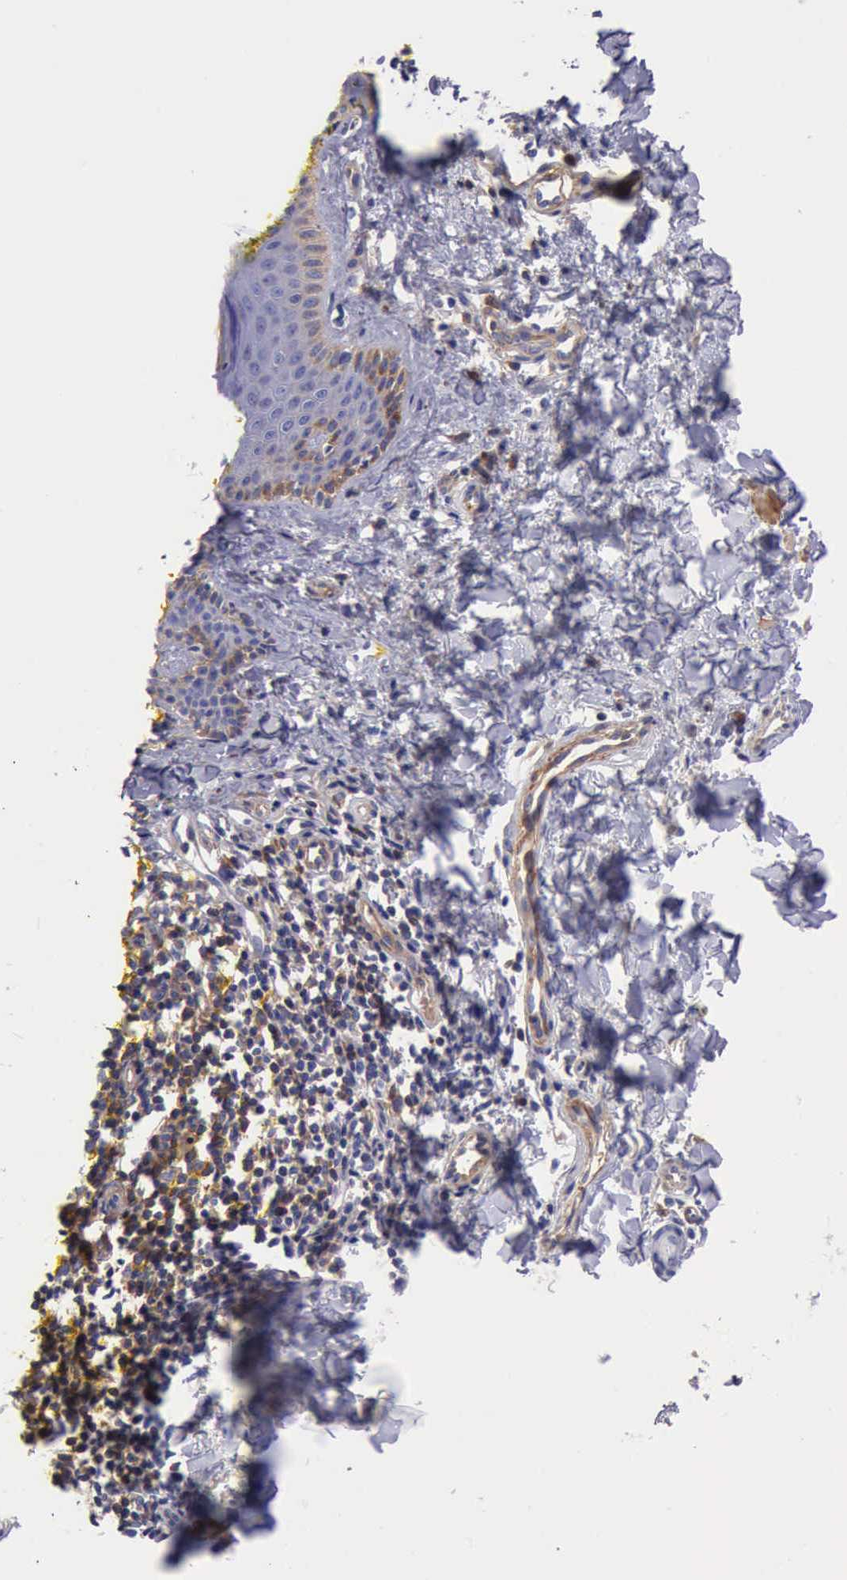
{"staining": {"intensity": "weak", "quantity": ">75%", "location": "cytoplasmic/membranous"}, "tissue": "melanoma", "cell_type": "Tumor cells", "image_type": "cancer", "snomed": [{"axis": "morphology", "description": "Malignant melanoma, NOS"}, {"axis": "topography", "description": "Skin"}], "caption": "Melanoma was stained to show a protein in brown. There is low levels of weak cytoplasmic/membranous staining in approximately >75% of tumor cells.", "gene": "FLNA", "patient": {"sex": "female", "age": 52}}